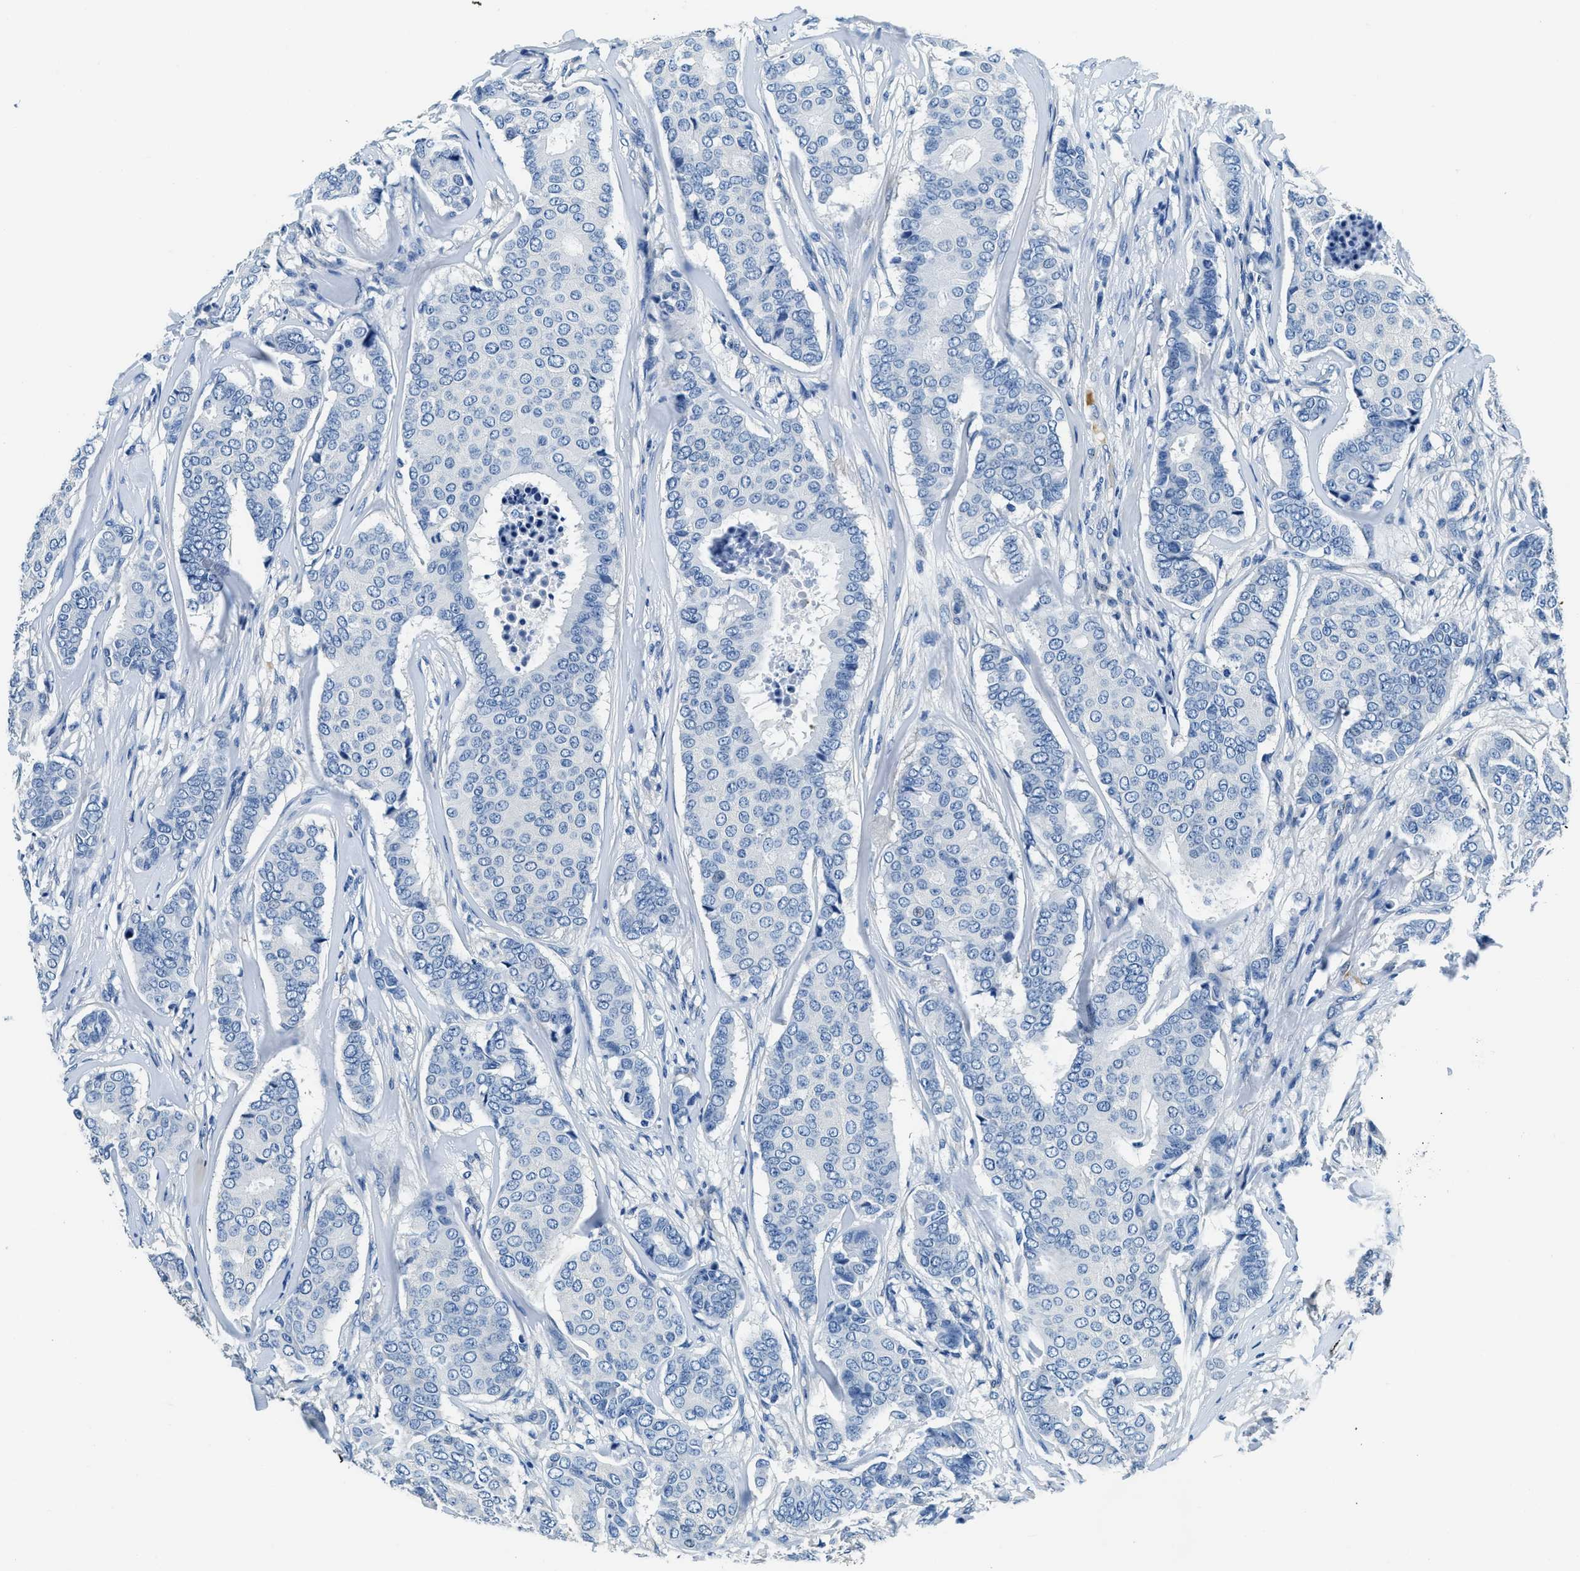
{"staining": {"intensity": "negative", "quantity": "none", "location": "none"}, "tissue": "breast cancer", "cell_type": "Tumor cells", "image_type": "cancer", "snomed": [{"axis": "morphology", "description": "Duct carcinoma"}, {"axis": "topography", "description": "Breast"}], "caption": "Tumor cells show no significant protein positivity in breast cancer (infiltrating ductal carcinoma). (Brightfield microscopy of DAB immunohistochemistry at high magnification).", "gene": "TMEM186", "patient": {"sex": "female", "age": 75}}